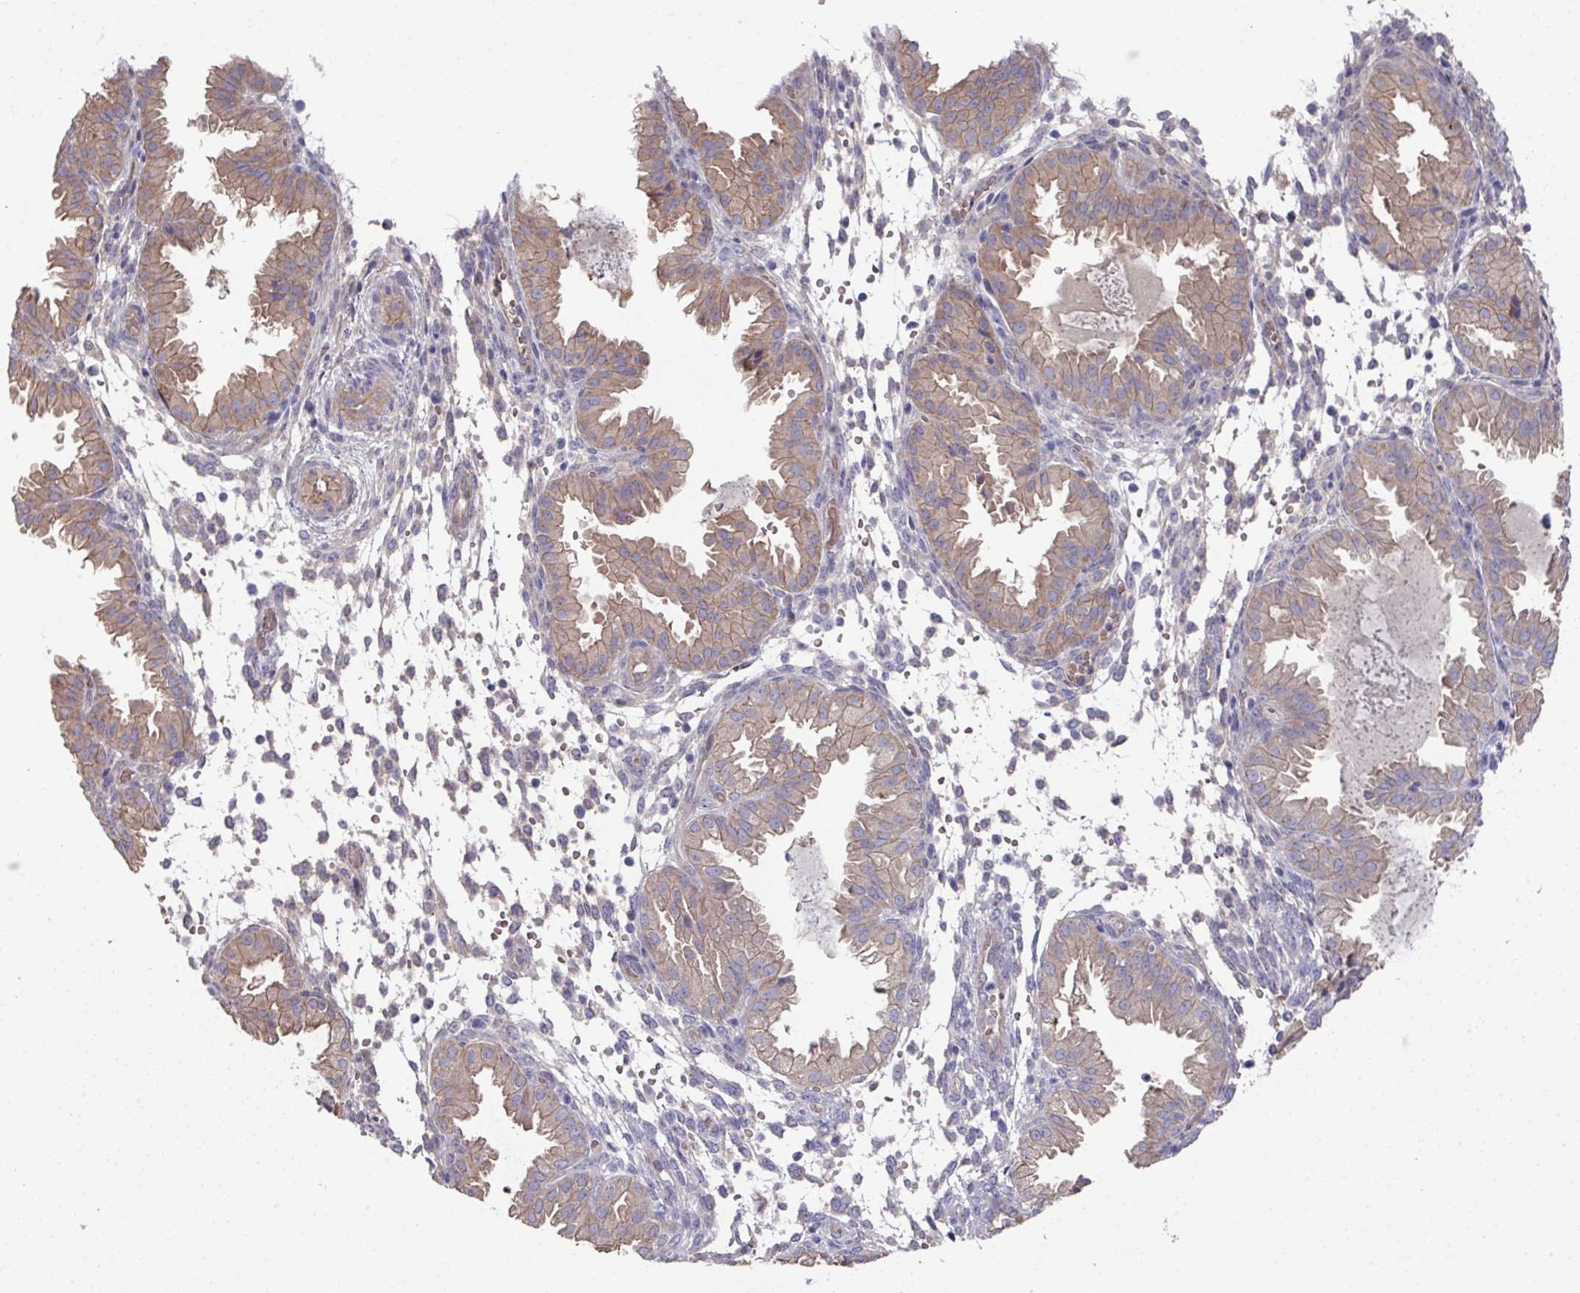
{"staining": {"intensity": "negative", "quantity": "none", "location": "none"}, "tissue": "endometrium", "cell_type": "Cells in endometrial stroma", "image_type": "normal", "snomed": [{"axis": "morphology", "description": "Normal tissue, NOS"}, {"axis": "topography", "description": "Endometrium"}], "caption": "Human endometrium stained for a protein using IHC reveals no positivity in cells in endometrial stroma.", "gene": "PRR5", "patient": {"sex": "female", "age": 33}}